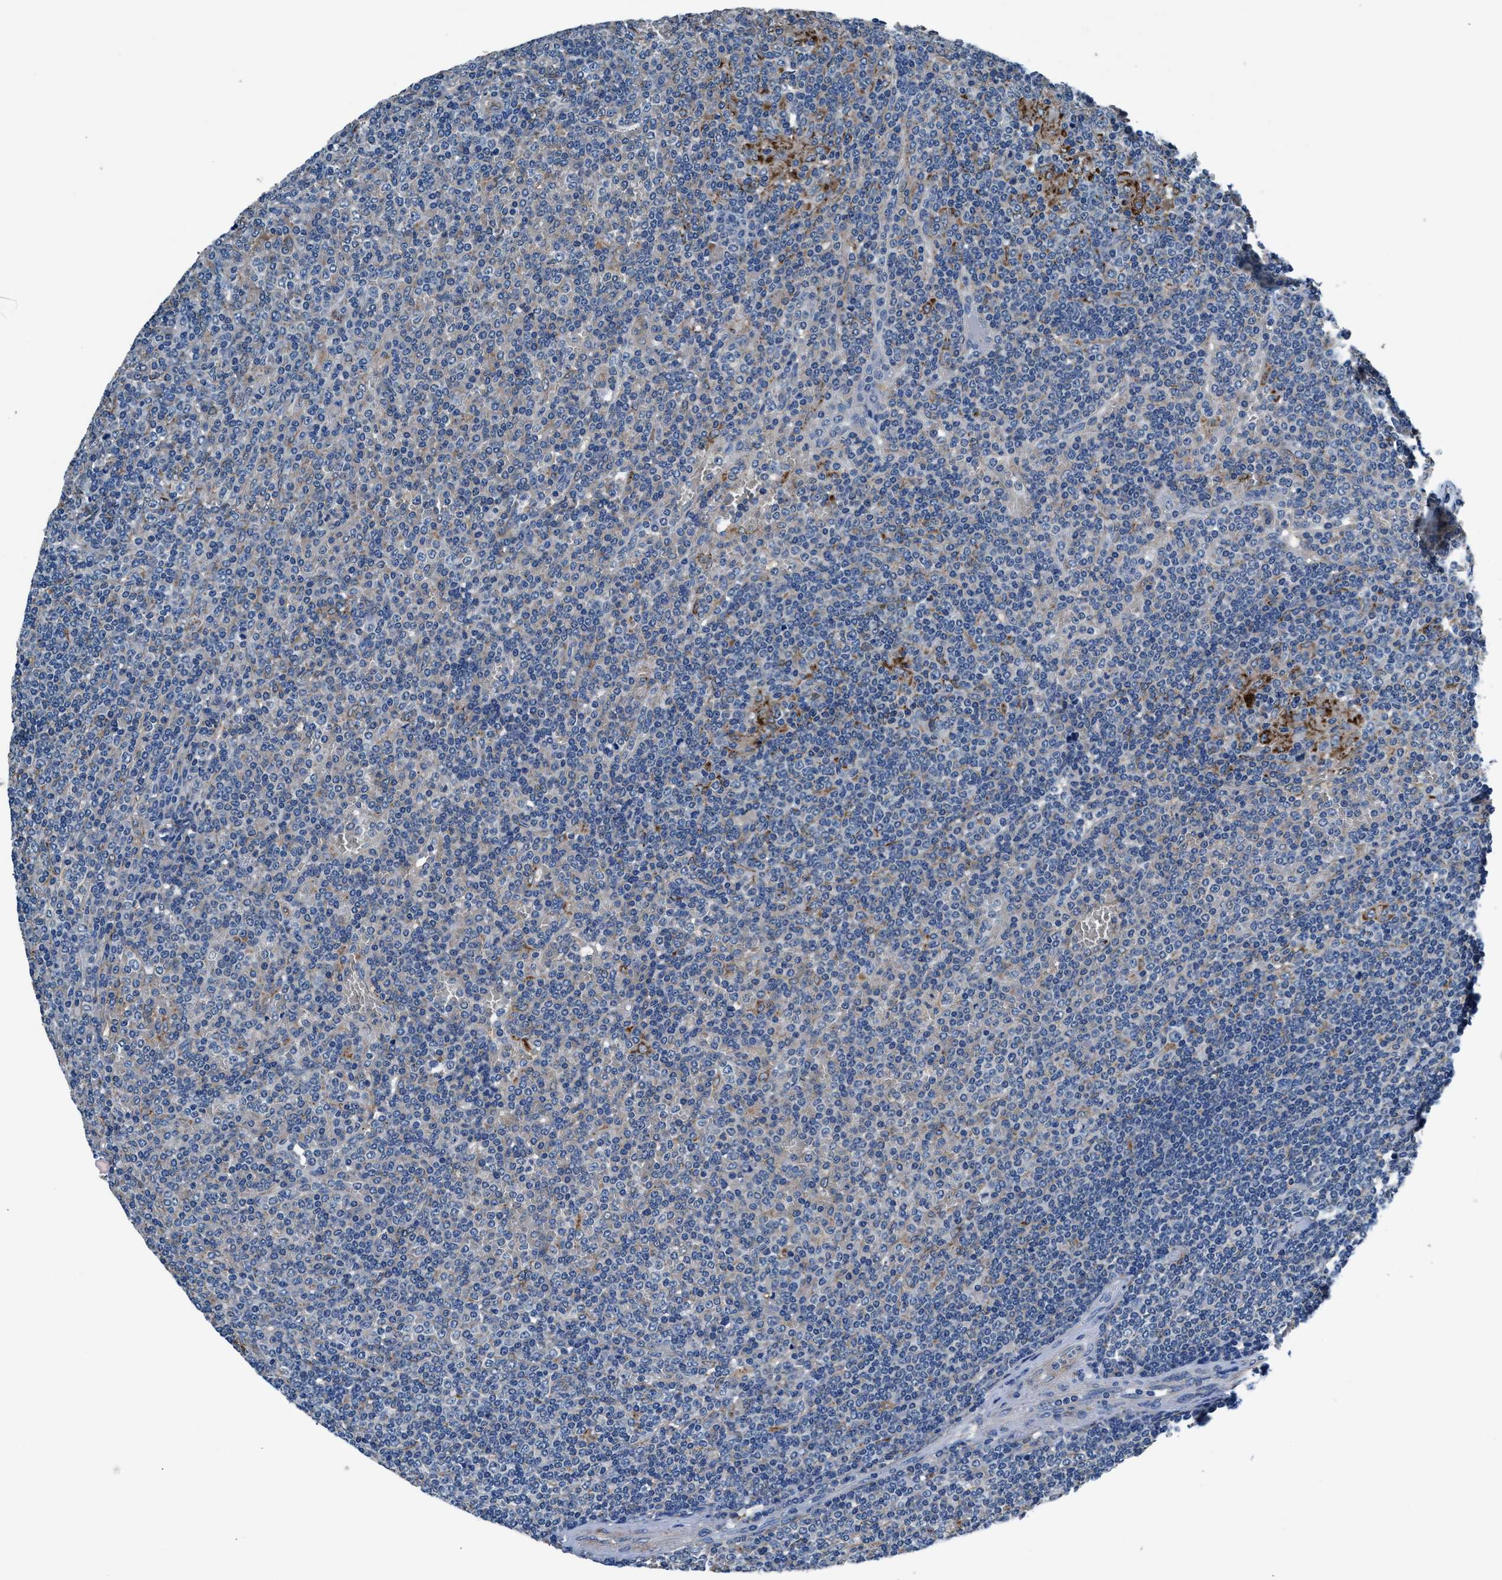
{"staining": {"intensity": "negative", "quantity": "none", "location": "none"}, "tissue": "lymphoma", "cell_type": "Tumor cells", "image_type": "cancer", "snomed": [{"axis": "morphology", "description": "Malignant lymphoma, non-Hodgkin's type, Low grade"}, {"axis": "topography", "description": "Spleen"}], "caption": "This is an immunohistochemistry histopathology image of human malignant lymphoma, non-Hodgkin's type (low-grade). There is no expression in tumor cells.", "gene": "PRTFDC1", "patient": {"sex": "female", "age": 19}}